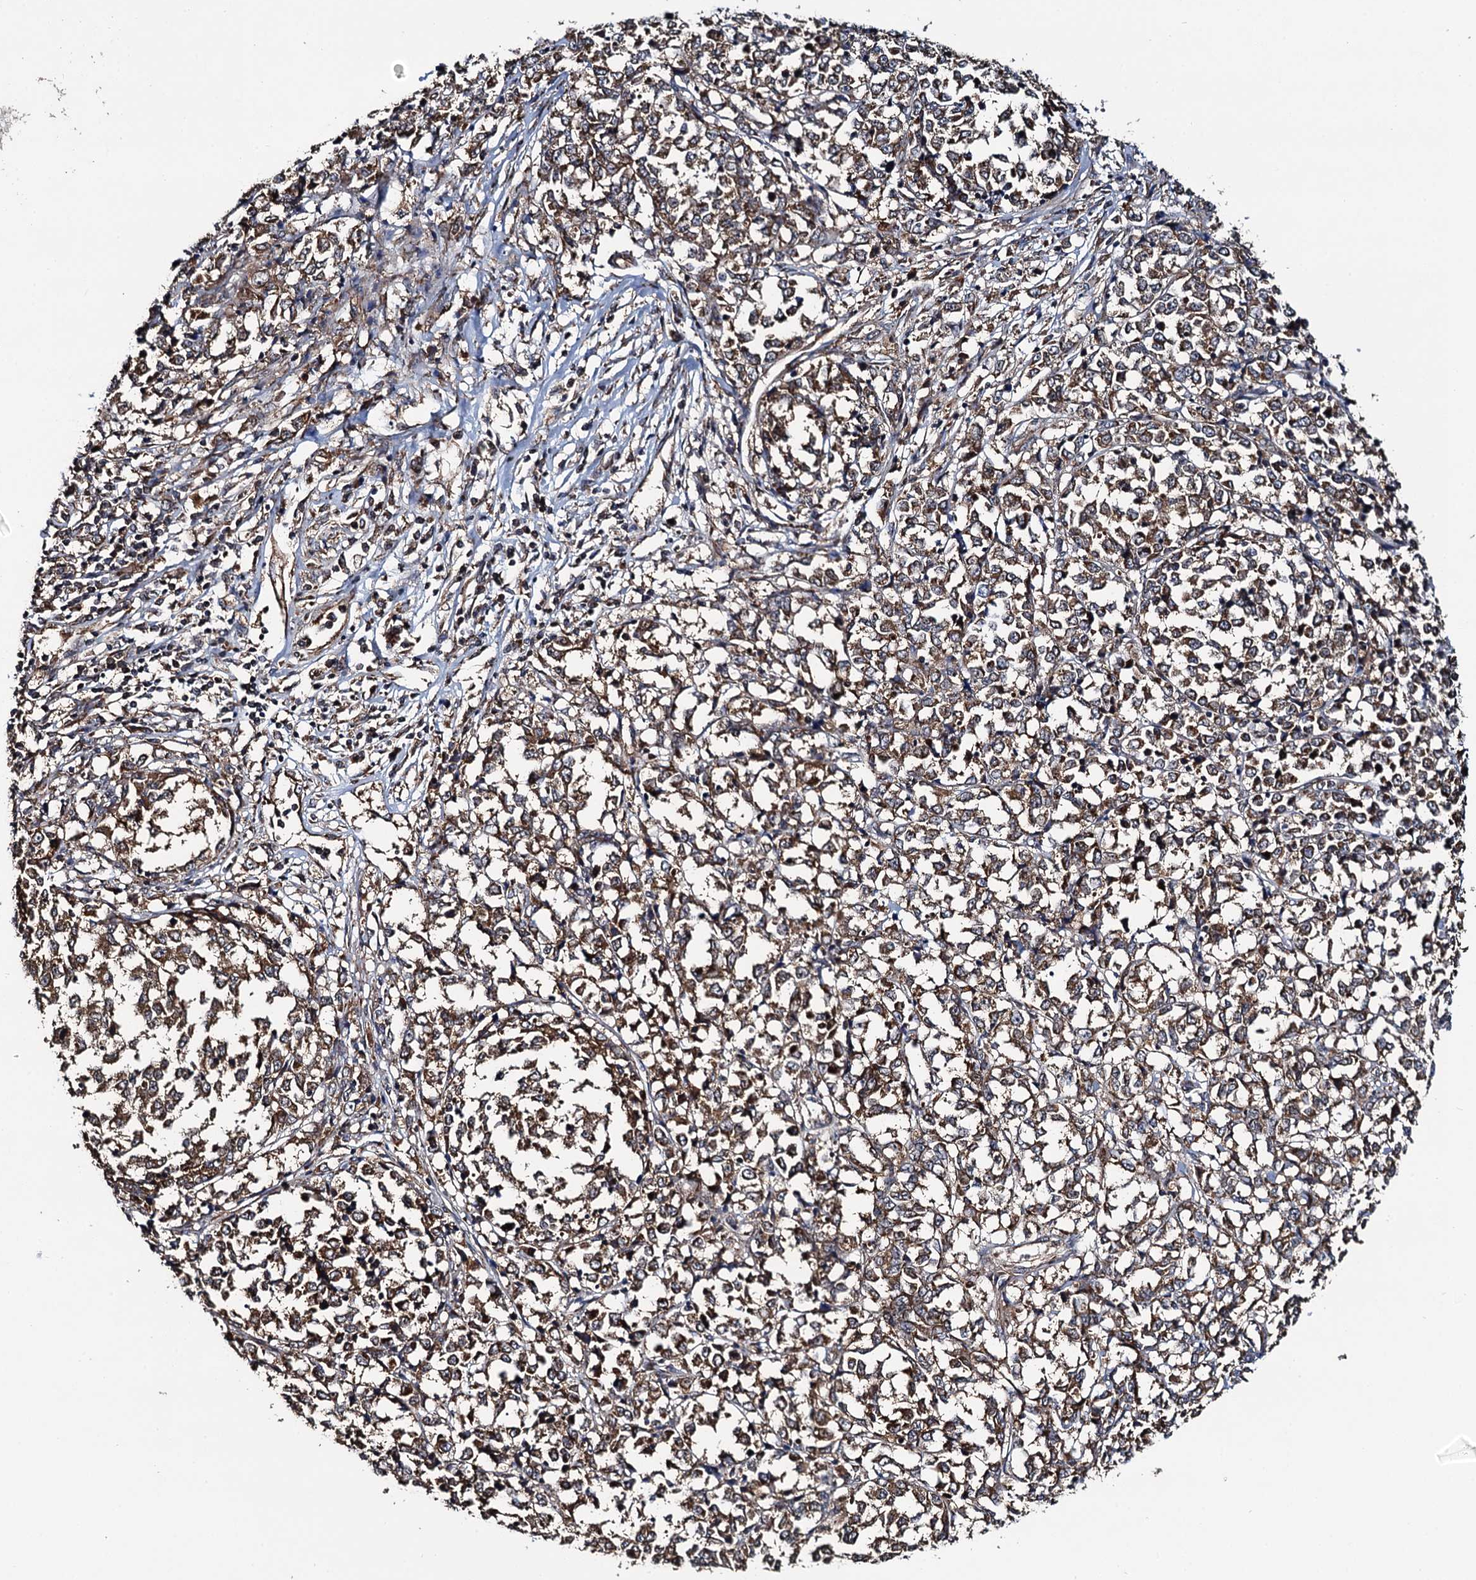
{"staining": {"intensity": "moderate", "quantity": ">75%", "location": "cytoplasmic/membranous"}, "tissue": "melanoma", "cell_type": "Tumor cells", "image_type": "cancer", "snomed": [{"axis": "morphology", "description": "Malignant melanoma, NOS"}, {"axis": "topography", "description": "Skin"}], "caption": "The histopathology image displays a brown stain indicating the presence of a protein in the cytoplasmic/membranous of tumor cells in malignant melanoma.", "gene": "NEK1", "patient": {"sex": "female", "age": 72}}